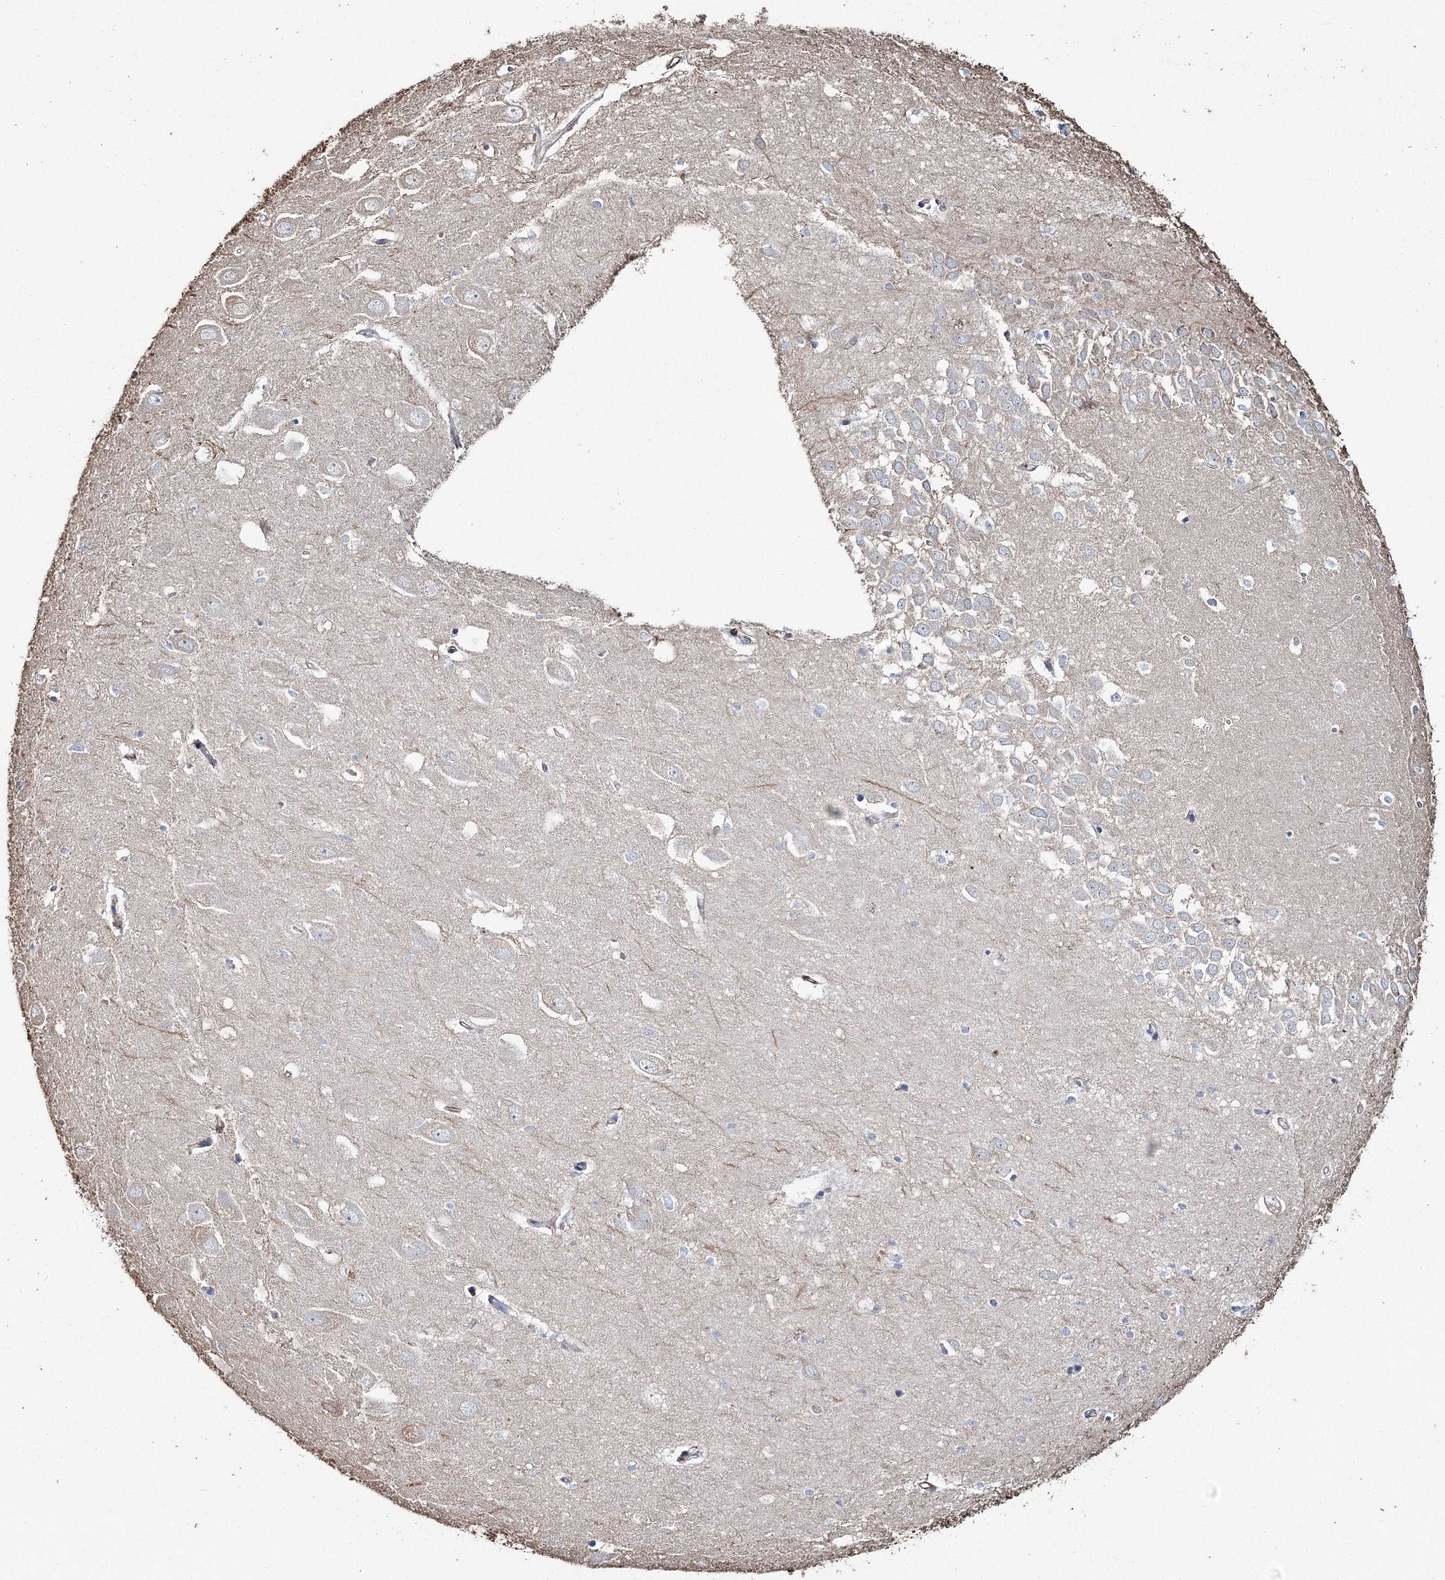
{"staining": {"intensity": "negative", "quantity": "none", "location": "none"}, "tissue": "hippocampus", "cell_type": "Glial cells", "image_type": "normal", "snomed": [{"axis": "morphology", "description": "Normal tissue, NOS"}, {"axis": "topography", "description": "Hippocampus"}], "caption": "DAB immunohistochemical staining of benign human hippocampus demonstrates no significant positivity in glial cells. (DAB (3,3'-diaminobenzidine) immunohistochemistry (IHC), high magnification).", "gene": "SUMF1", "patient": {"sex": "female", "age": 64}}